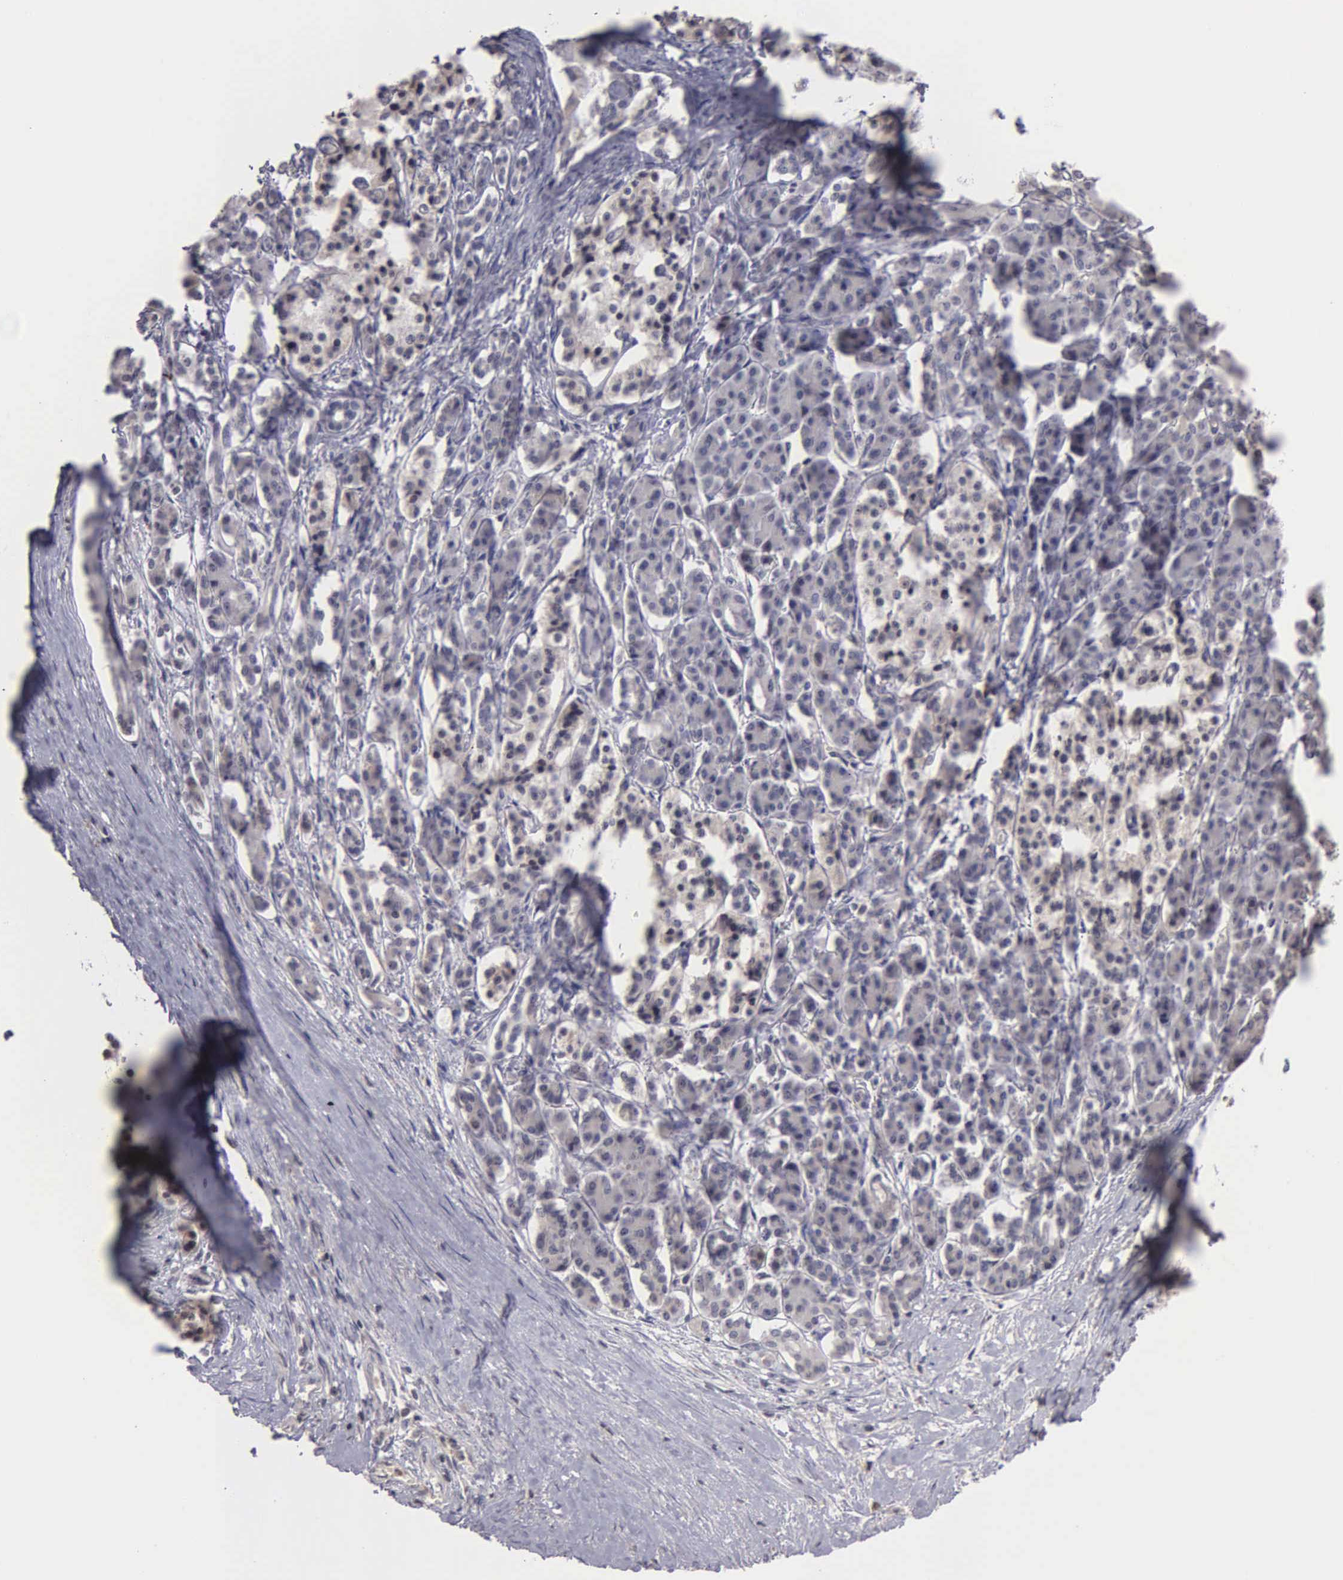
{"staining": {"intensity": "weak", "quantity": "25%-75%", "location": "cytoplasmic/membranous"}, "tissue": "pancreatic cancer", "cell_type": "Tumor cells", "image_type": "cancer", "snomed": [{"axis": "morphology", "description": "Adenocarcinoma, NOS"}, {"axis": "topography", "description": "Pancreas"}], "caption": "Immunohistochemistry histopathology image of pancreatic cancer stained for a protein (brown), which exhibits low levels of weak cytoplasmic/membranous expression in approximately 25%-75% of tumor cells.", "gene": "BRD1", "patient": {"sex": "male", "age": 59}}